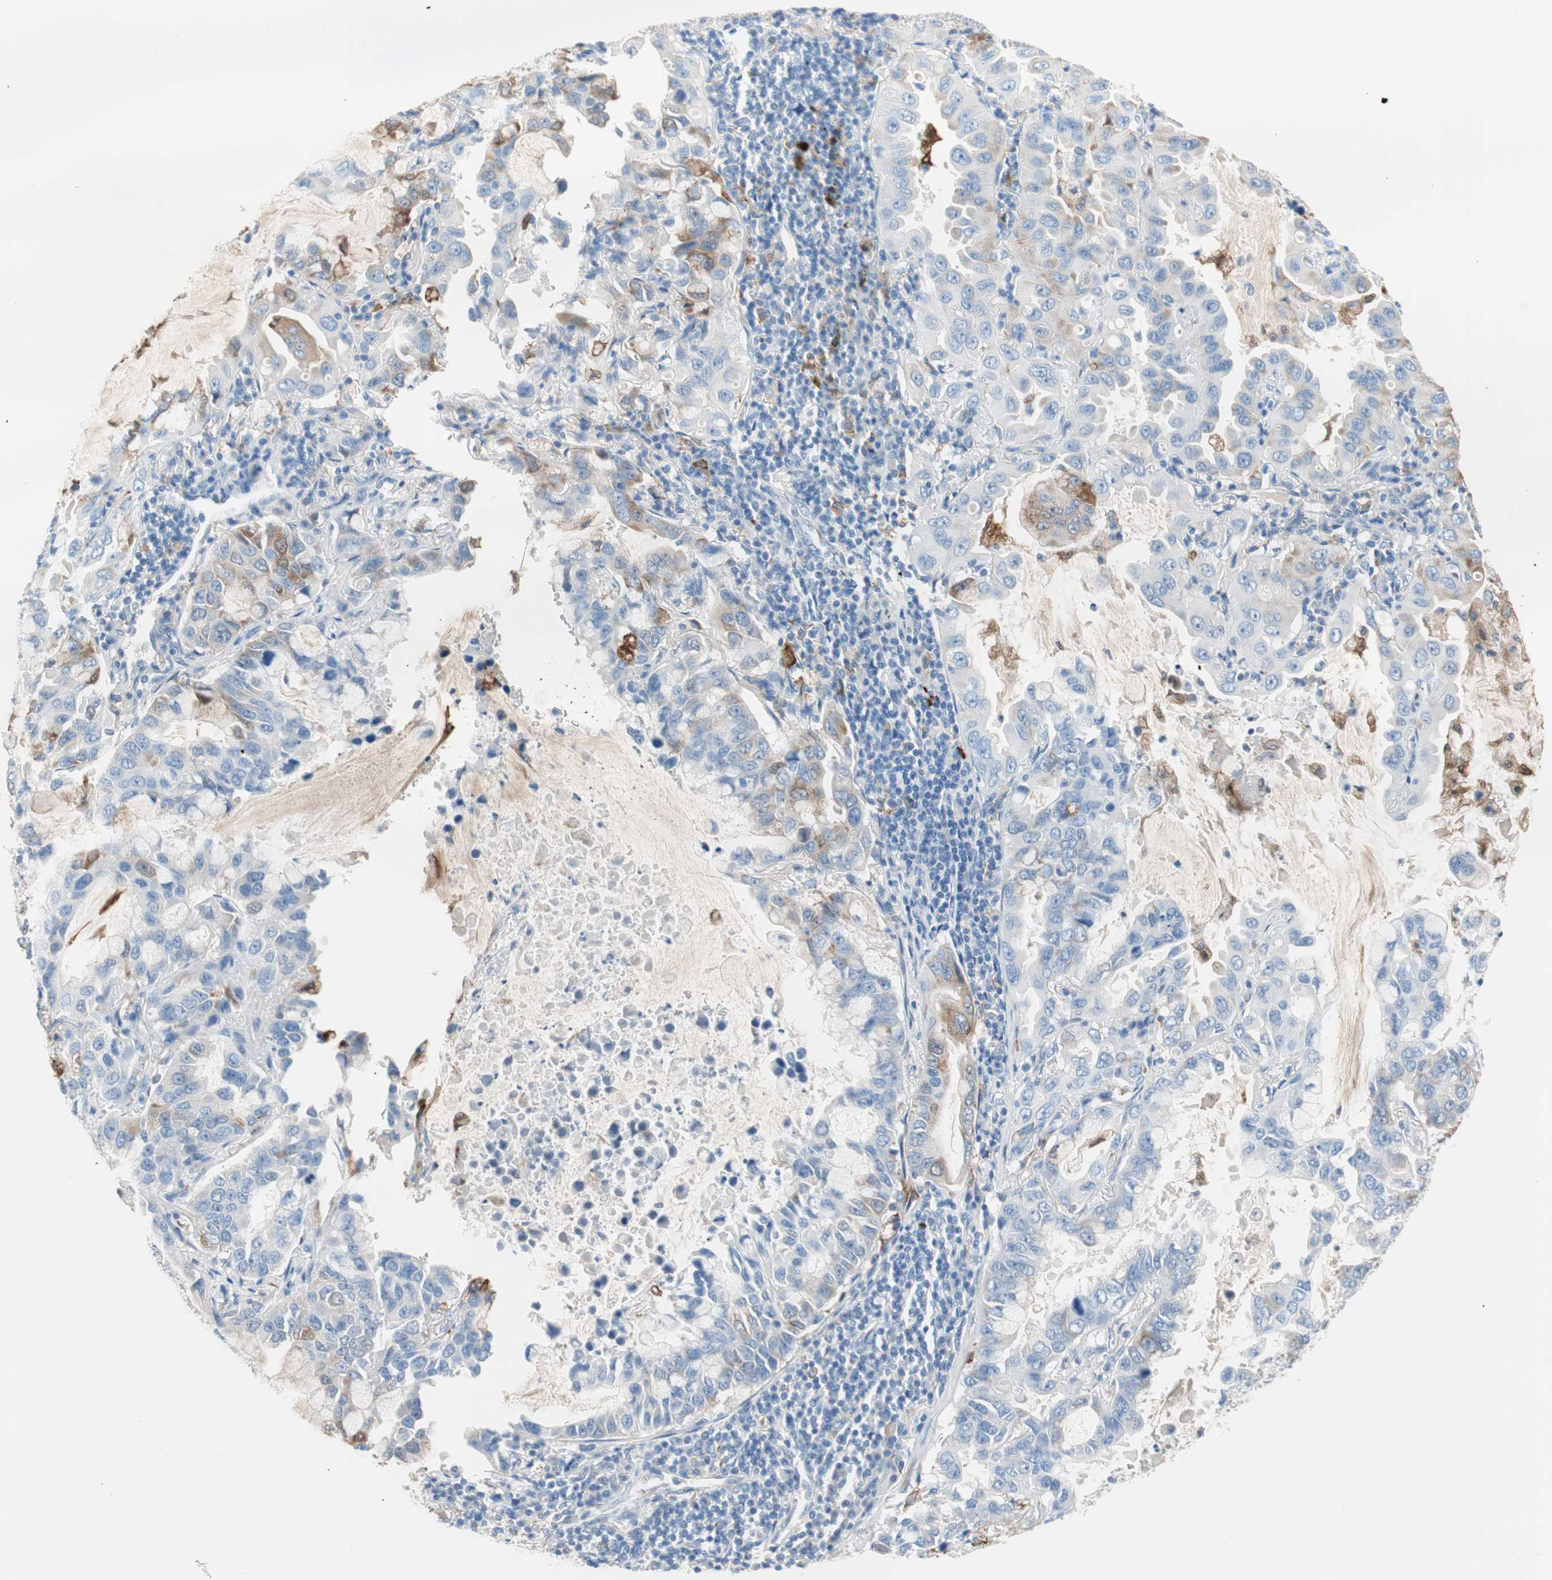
{"staining": {"intensity": "moderate", "quantity": "<25%", "location": "cytoplasmic/membranous"}, "tissue": "lung cancer", "cell_type": "Tumor cells", "image_type": "cancer", "snomed": [{"axis": "morphology", "description": "Adenocarcinoma, NOS"}, {"axis": "topography", "description": "Lung"}], "caption": "An image showing moderate cytoplasmic/membranous positivity in approximately <25% of tumor cells in lung cancer (adenocarcinoma), as visualized by brown immunohistochemical staining.", "gene": "GLUL", "patient": {"sex": "male", "age": 64}}